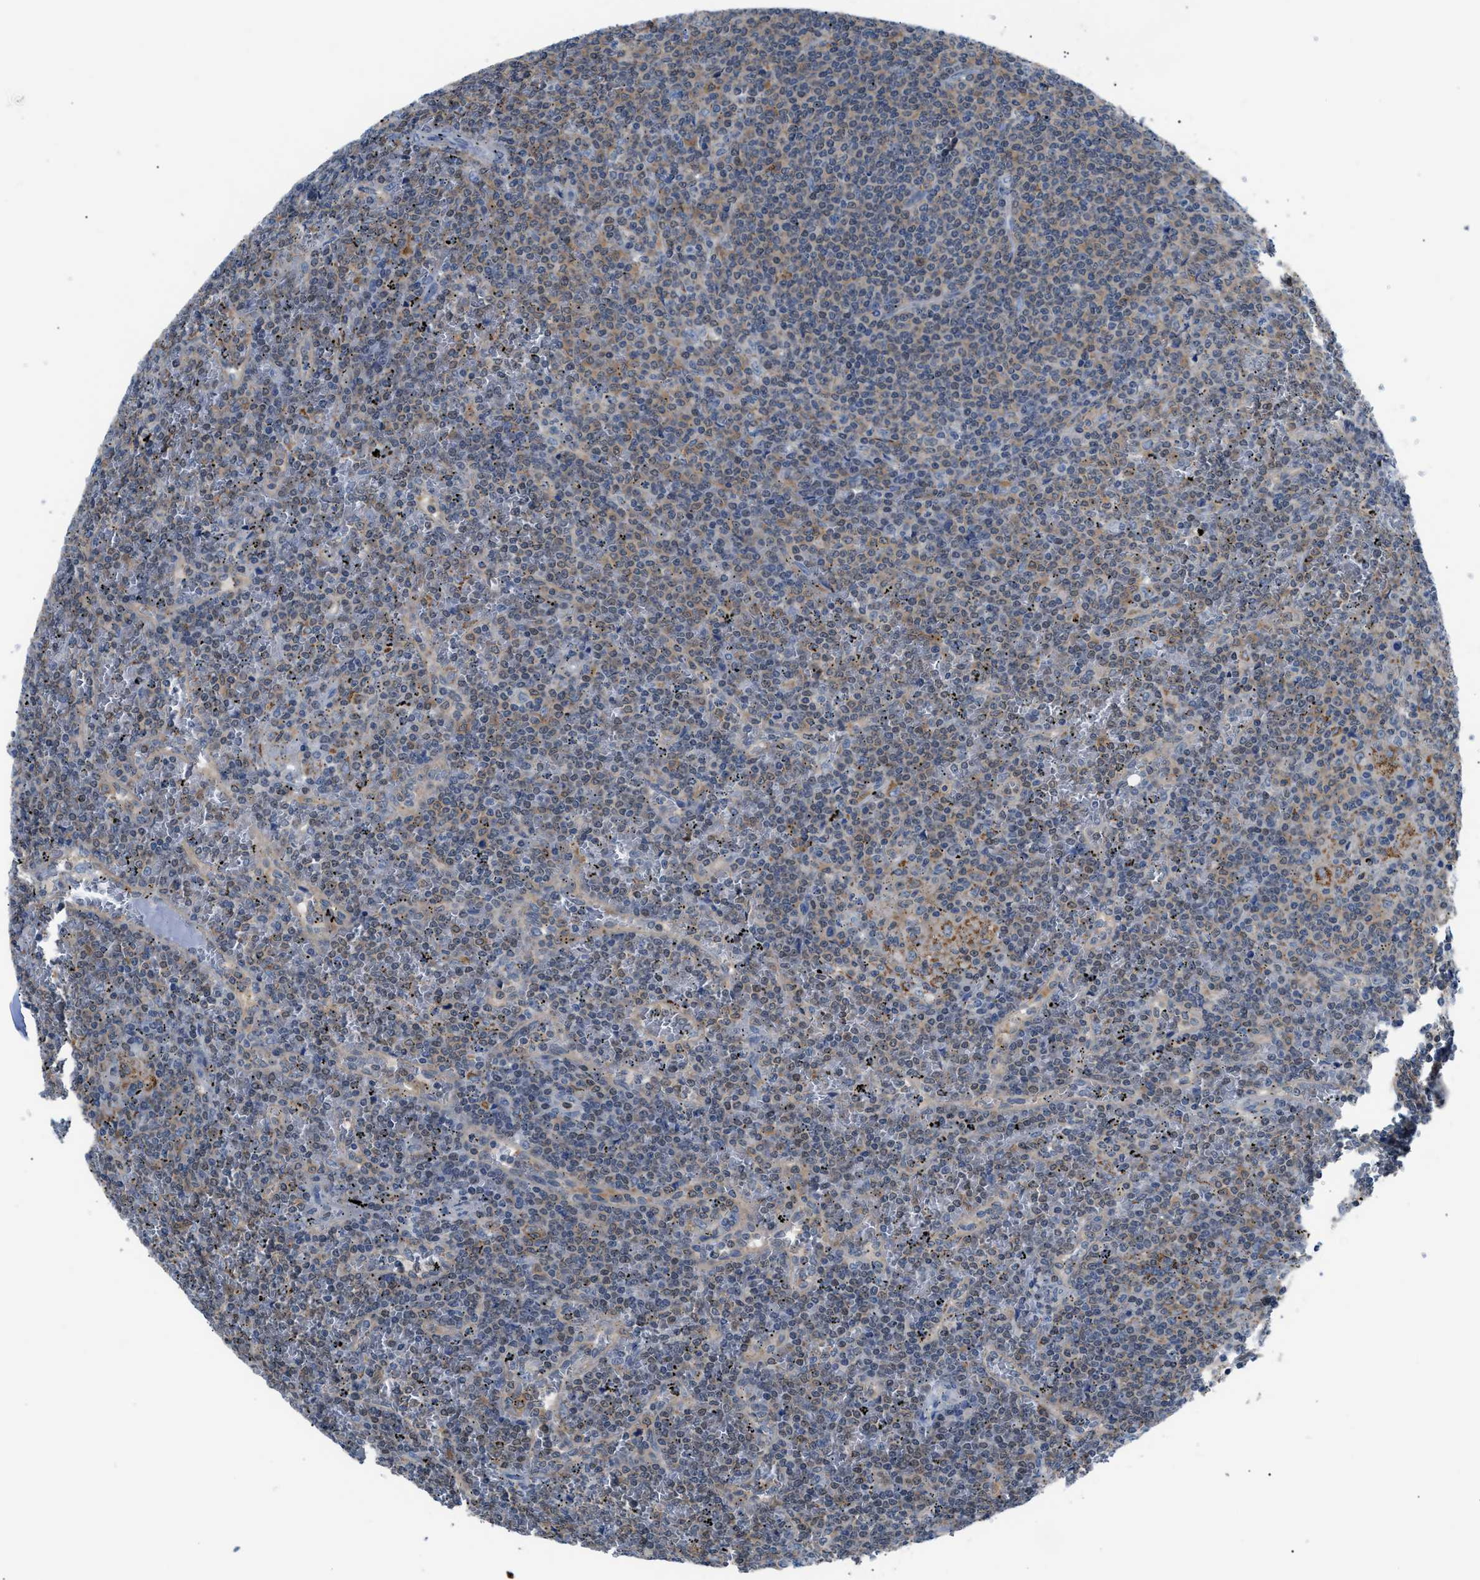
{"staining": {"intensity": "weak", "quantity": ">75%", "location": "nuclear"}, "tissue": "lymphoma", "cell_type": "Tumor cells", "image_type": "cancer", "snomed": [{"axis": "morphology", "description": "Malignant lymphoma, non-Hodgkin's type, Low grade"}, {"axis": "topography", "description": "Spleen"}], "caption": "The photomicrograph reveals a brown stain indicating the presence of a protein in the nuclear of tumor cells in lymphoma.", "gene": "TMEM45B", "patient": {"sex": "female", "age": 19}}